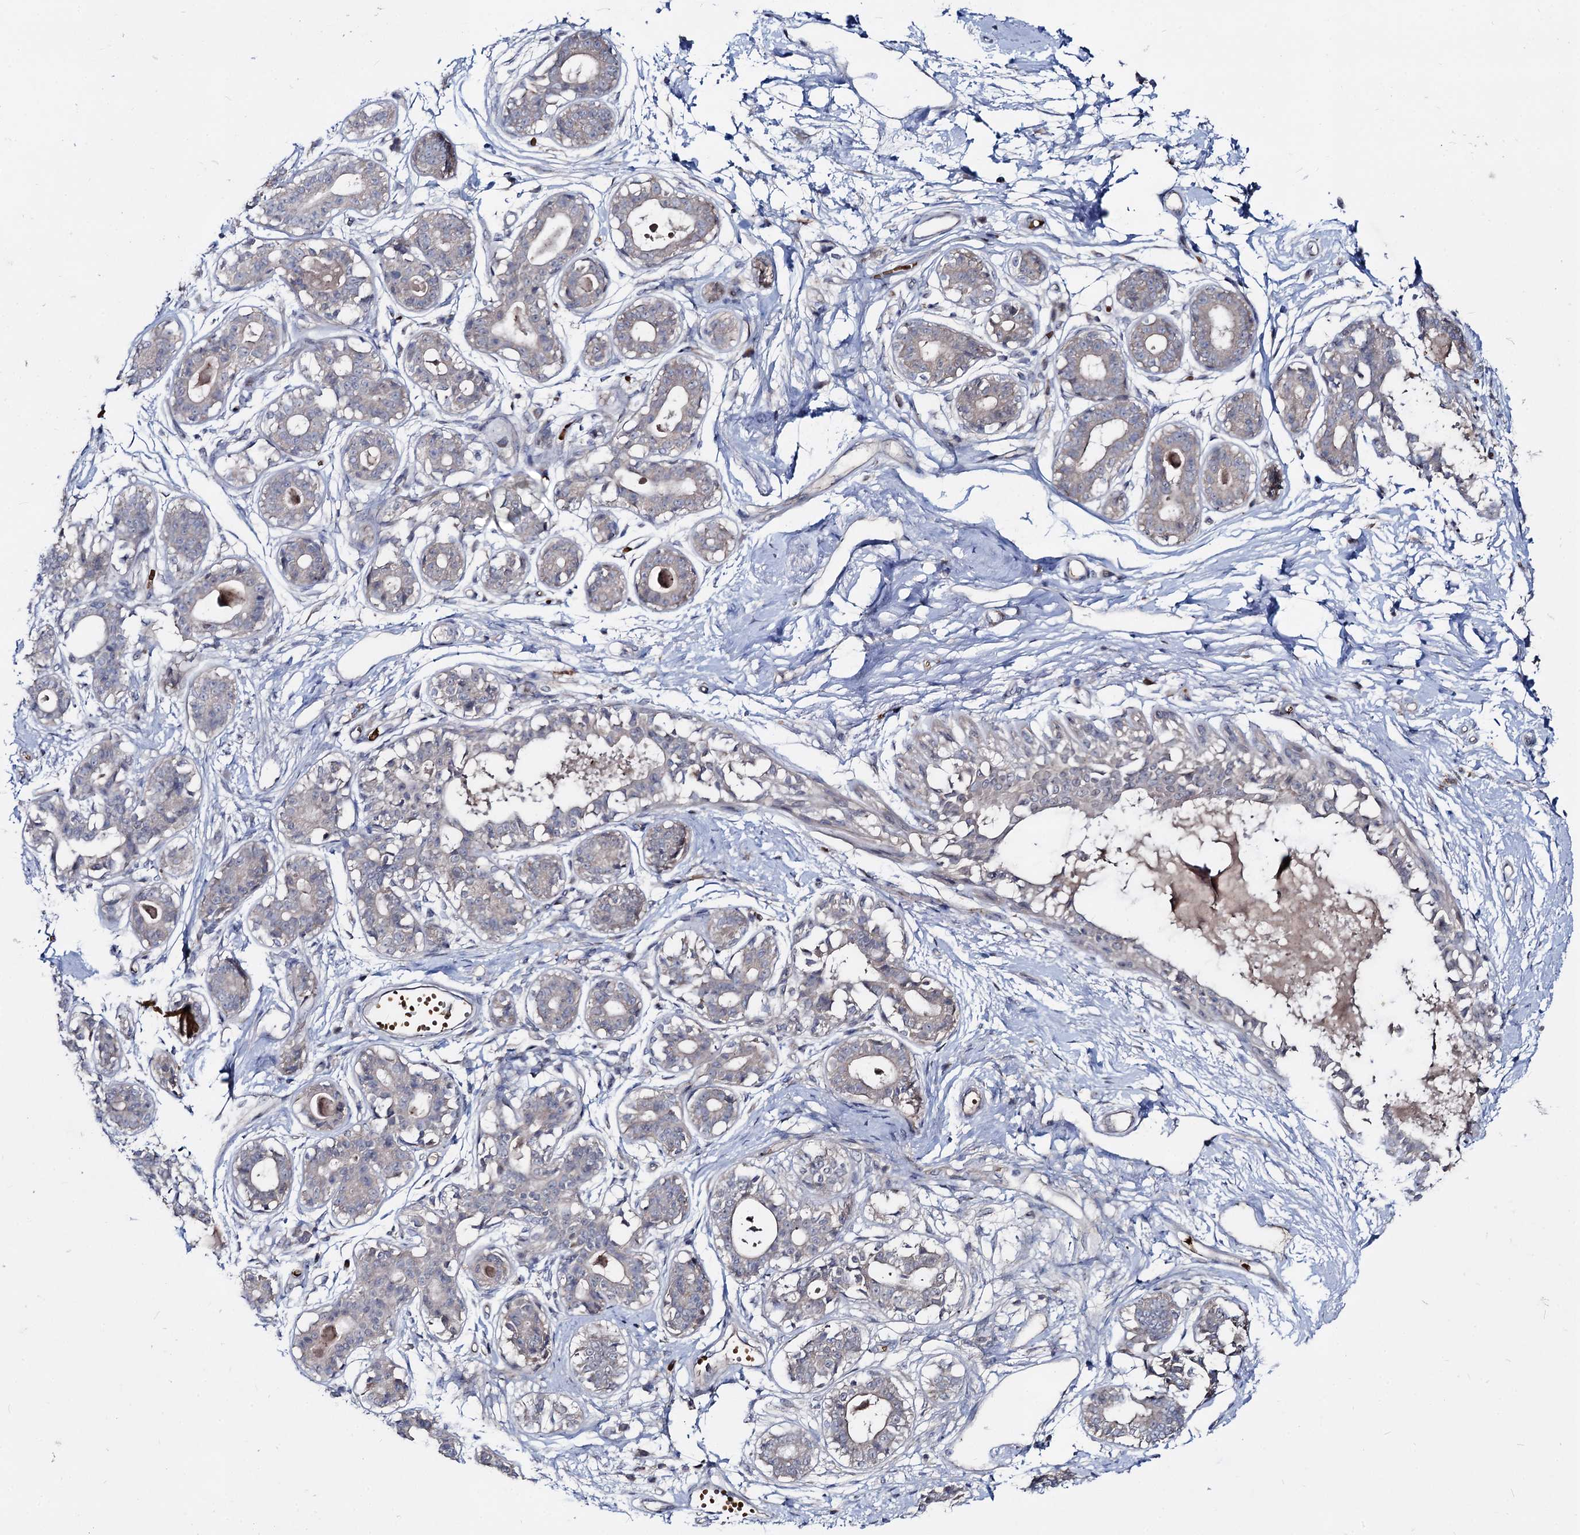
{"staining": {"intensity": "negative", "quantity": "none", "location": "none"}, "tissue": "breast", "cell_type": "Adipocytes", "image_type": "normal", "snomed": [{"axis": "morphology", "description": "Normal tissue, NOS"}, {"axis": "topography", "description": "Breast"}], "caption": "DAB (3,3'-diaminobenzidine) immunohistochemical staining of unremarkable breast shows no significant expression in adipocytes. Brightfield microscopy of immunohistochemistry (IHC) stained with DAB (brown) and hematoxylin (blue), captured at high magnification.", "gene": "RNF6", "patient": {"sex": "female", "age": 45}}